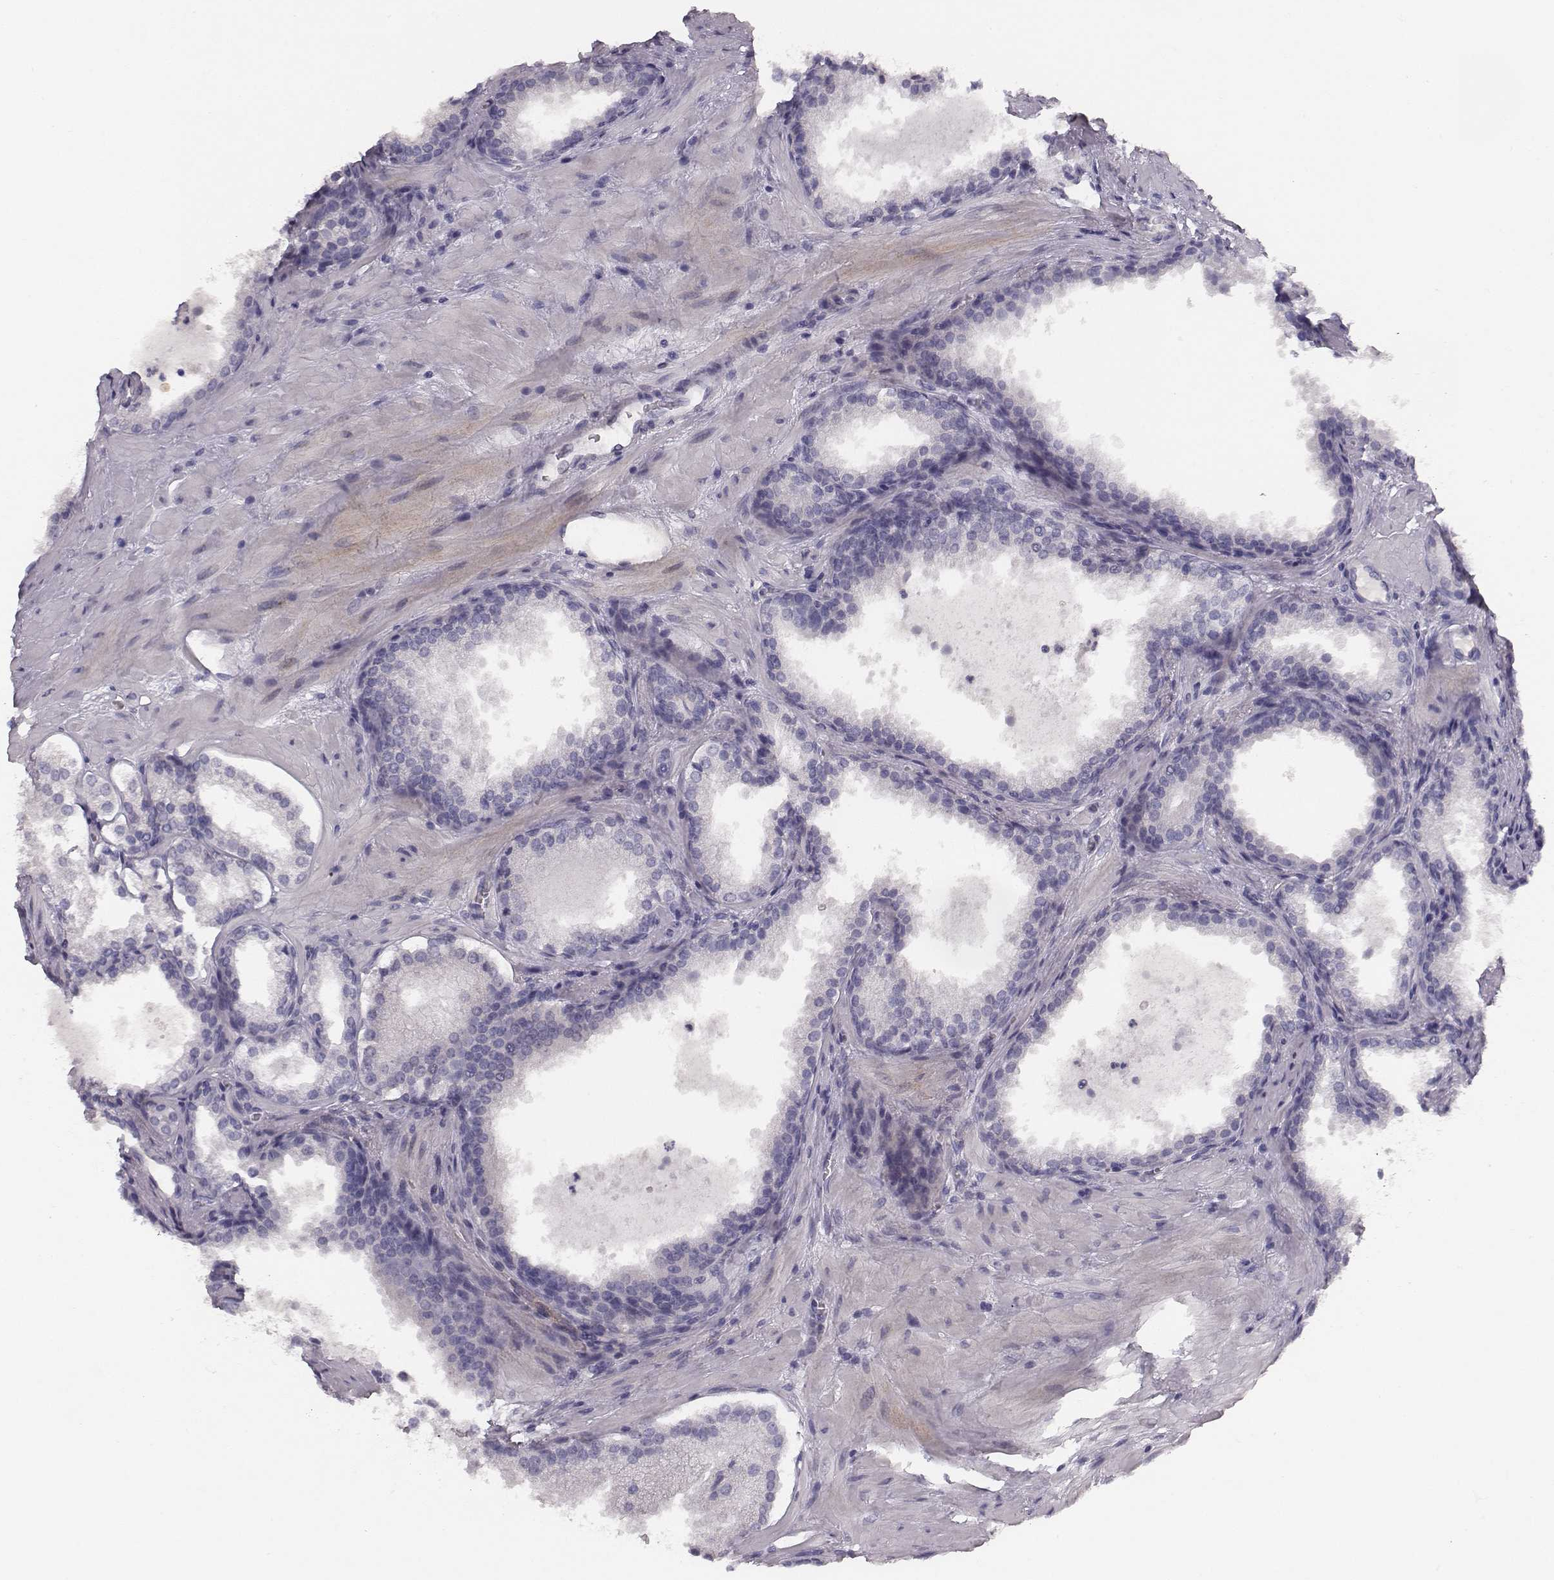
{"staining": {"intensity": "negative", "quantity": "none", "location": "none"}, "tissue": "prostate cancer", "cell_type": "Tumor cells", "image_type": "cancer", "snomed": [{"axis": "morphology", "description": "Adenocarcinoma, Low grade"}, {"axis": "topography", "description": "Prostate"}], "caption": "This is an immunohistochemistry (IHC) micrograph of prostate cancer. There is no expression in tumor cells.", "gene": "MYH6", "patient": {"sex": "male", "age": 56}}